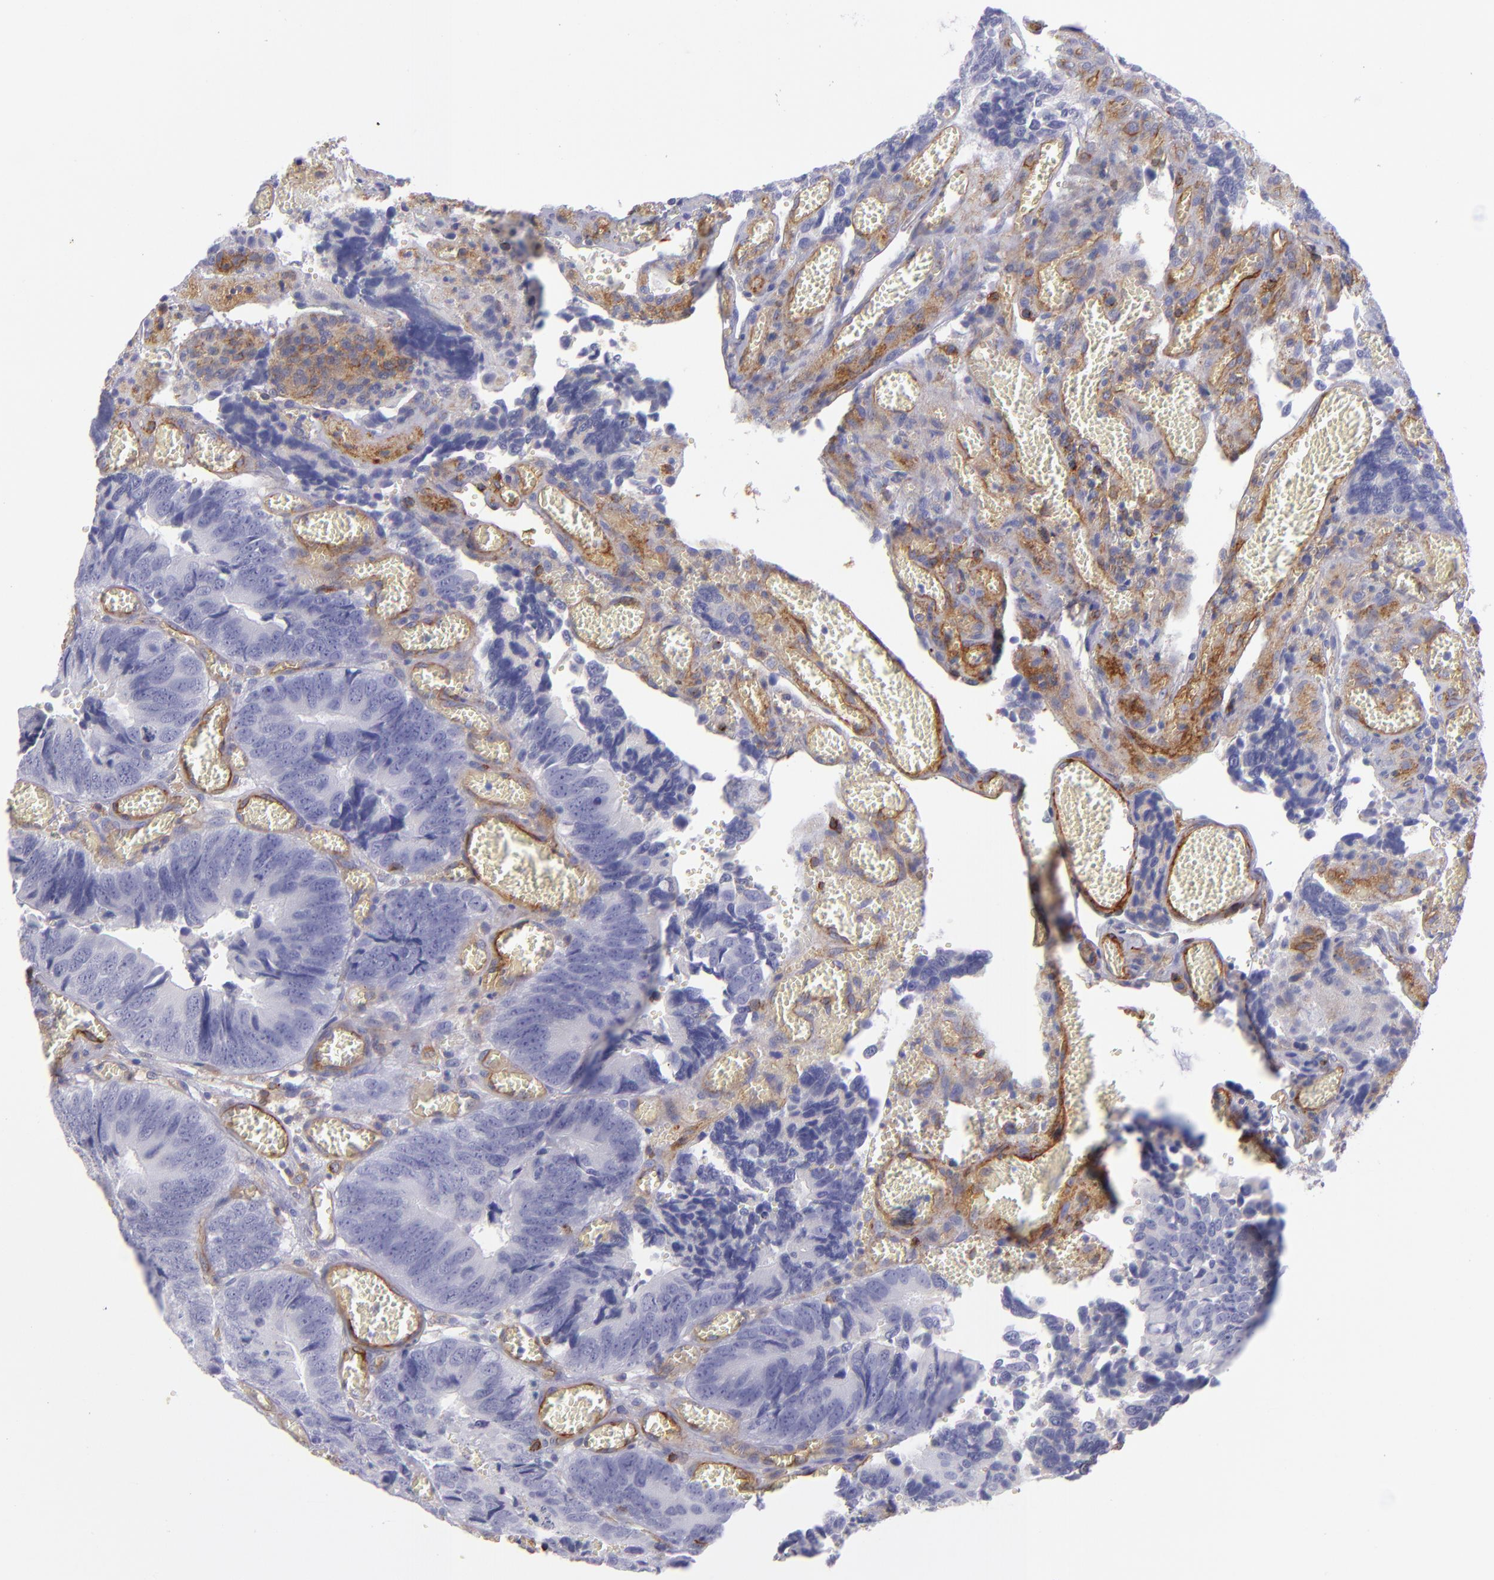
{"staining": {"intensity": "negative", "quantity": "none", "location": "none"}, "tissue": "colorectal cancer", "cell_type": "Tumor cells", "image_type": "cancer", "snomed": [{"axis": "morphology", "description": "Adenocarcinoma, NOS"}, {"axis": "topography", "description": "Colon"}], "caption": "This is an IHC histopathology image of human adenocarcinoma (colorectal). There is no positivity in tumor cells.", "gene": "ENTPD1", "patient": {"sex": "male", "age": 72}}